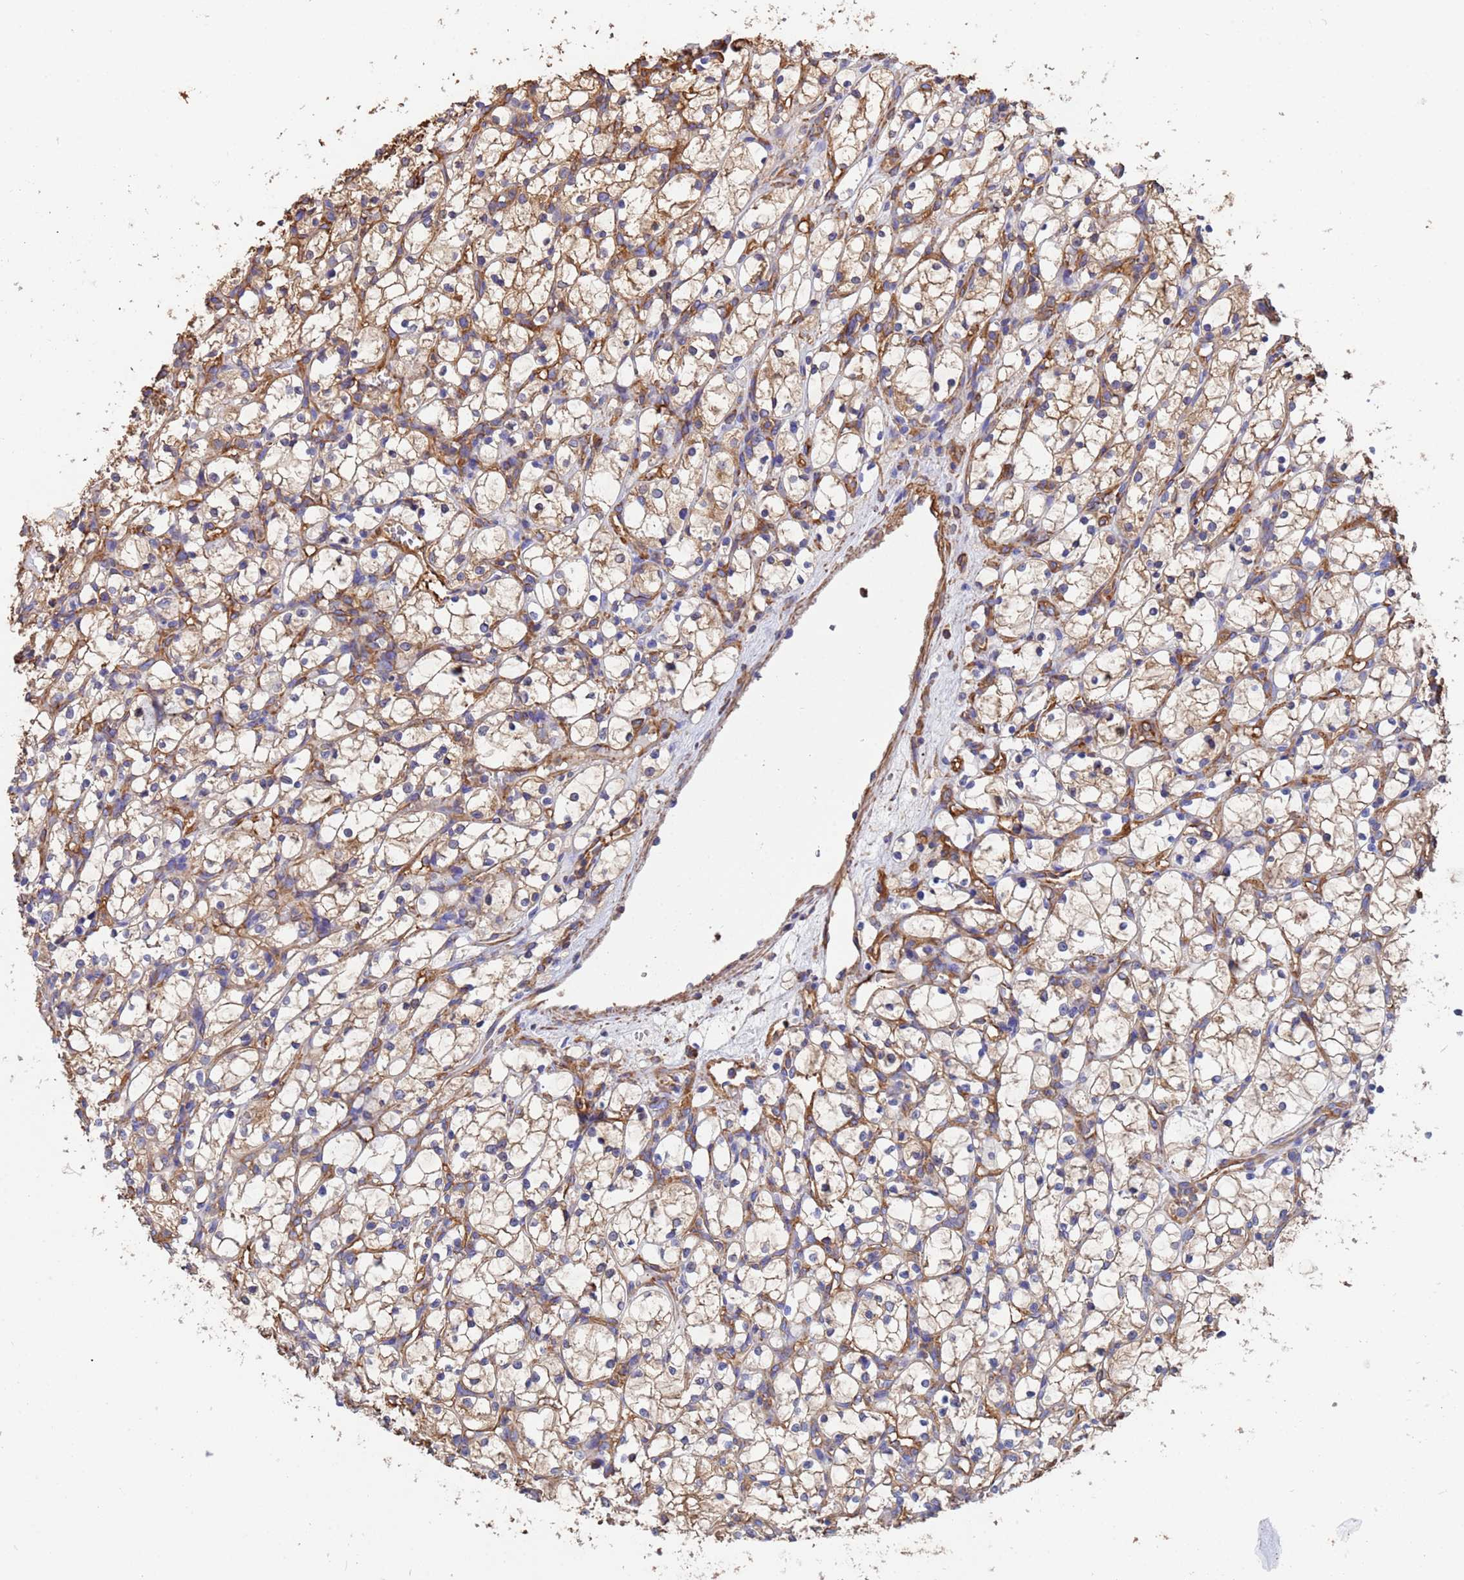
{"staining": {"intensity": "weak", "quantity": ">75%", "location": "cytoplasmic/membranous"}, "tissue": "renal cancer", "cell_type": "Tumor cells", "image_type": "cancer", "snomed": [{"axis": "morphology", "description": "Adenocarcinoma, NOS"}, {"axis": "topography", "description": "Kidney"}], "caption": "Tumor cells demonstrate low levels of weak cytoplasmic/membranous staining in about >75% of cells in human renal adenocarcinoma.", "gene": "MYL12A", "patient": {"sex": "female", "age": 69}}